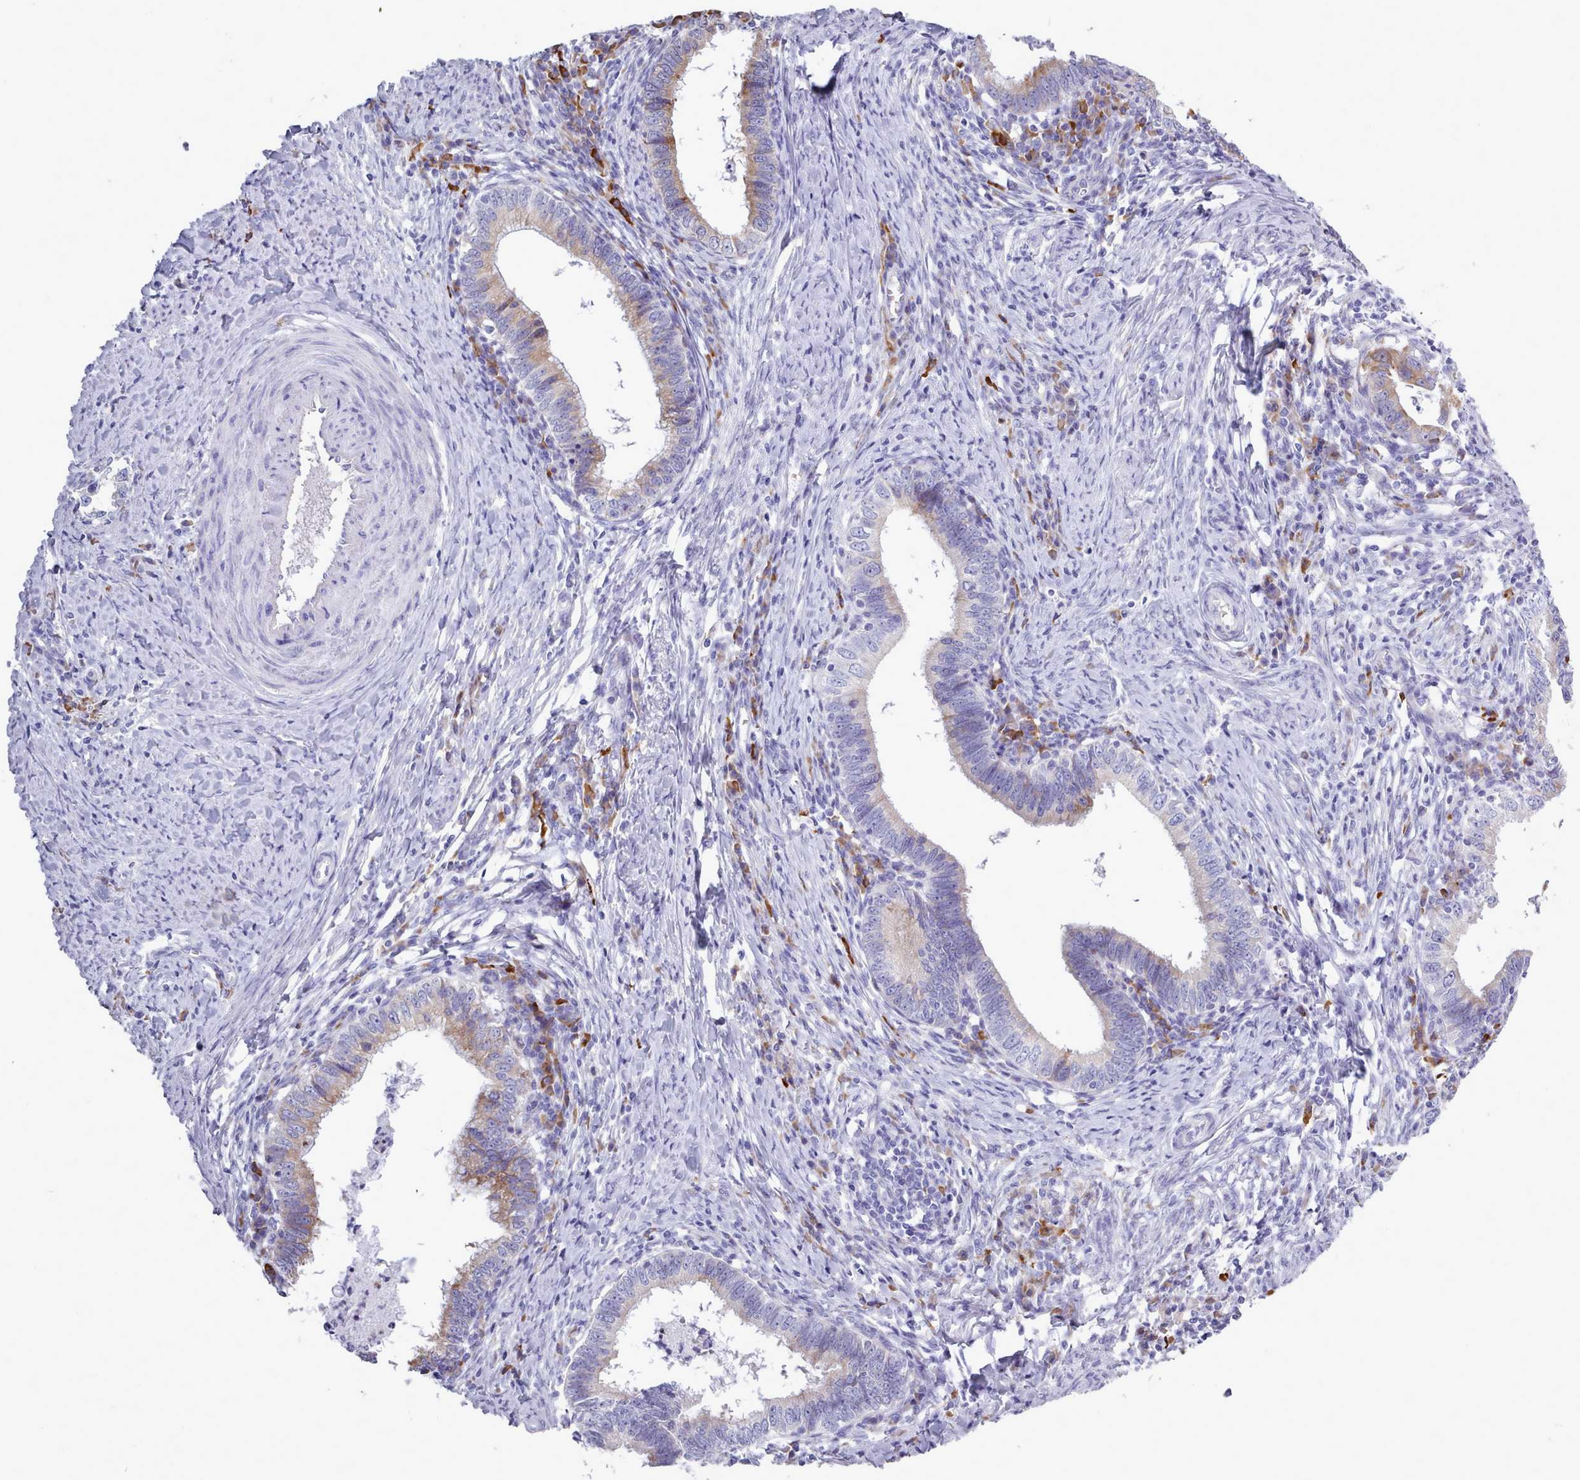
{"staining": {"intensity": "moderate", "quantity": "<25%", "location": "cytoplasmic/membranous"}, "tissue": "cervical cancer", "cell_type": "Tumor cells", "image_type": "cancer", "snomed": [{"axis": "morphology", "description": "Adenocarcinoma, NOS"}, {"axis": "topography", "description": "Cervix"}], "caption": "Human adenocarcinoma (cervical) stained with a brown dye reveals moderate cytoplasmic/membranous positive positivity in approximately <25% of tumor cells.", "gene": "XKR8", "patient": {"sex": "female", "age": 36}}